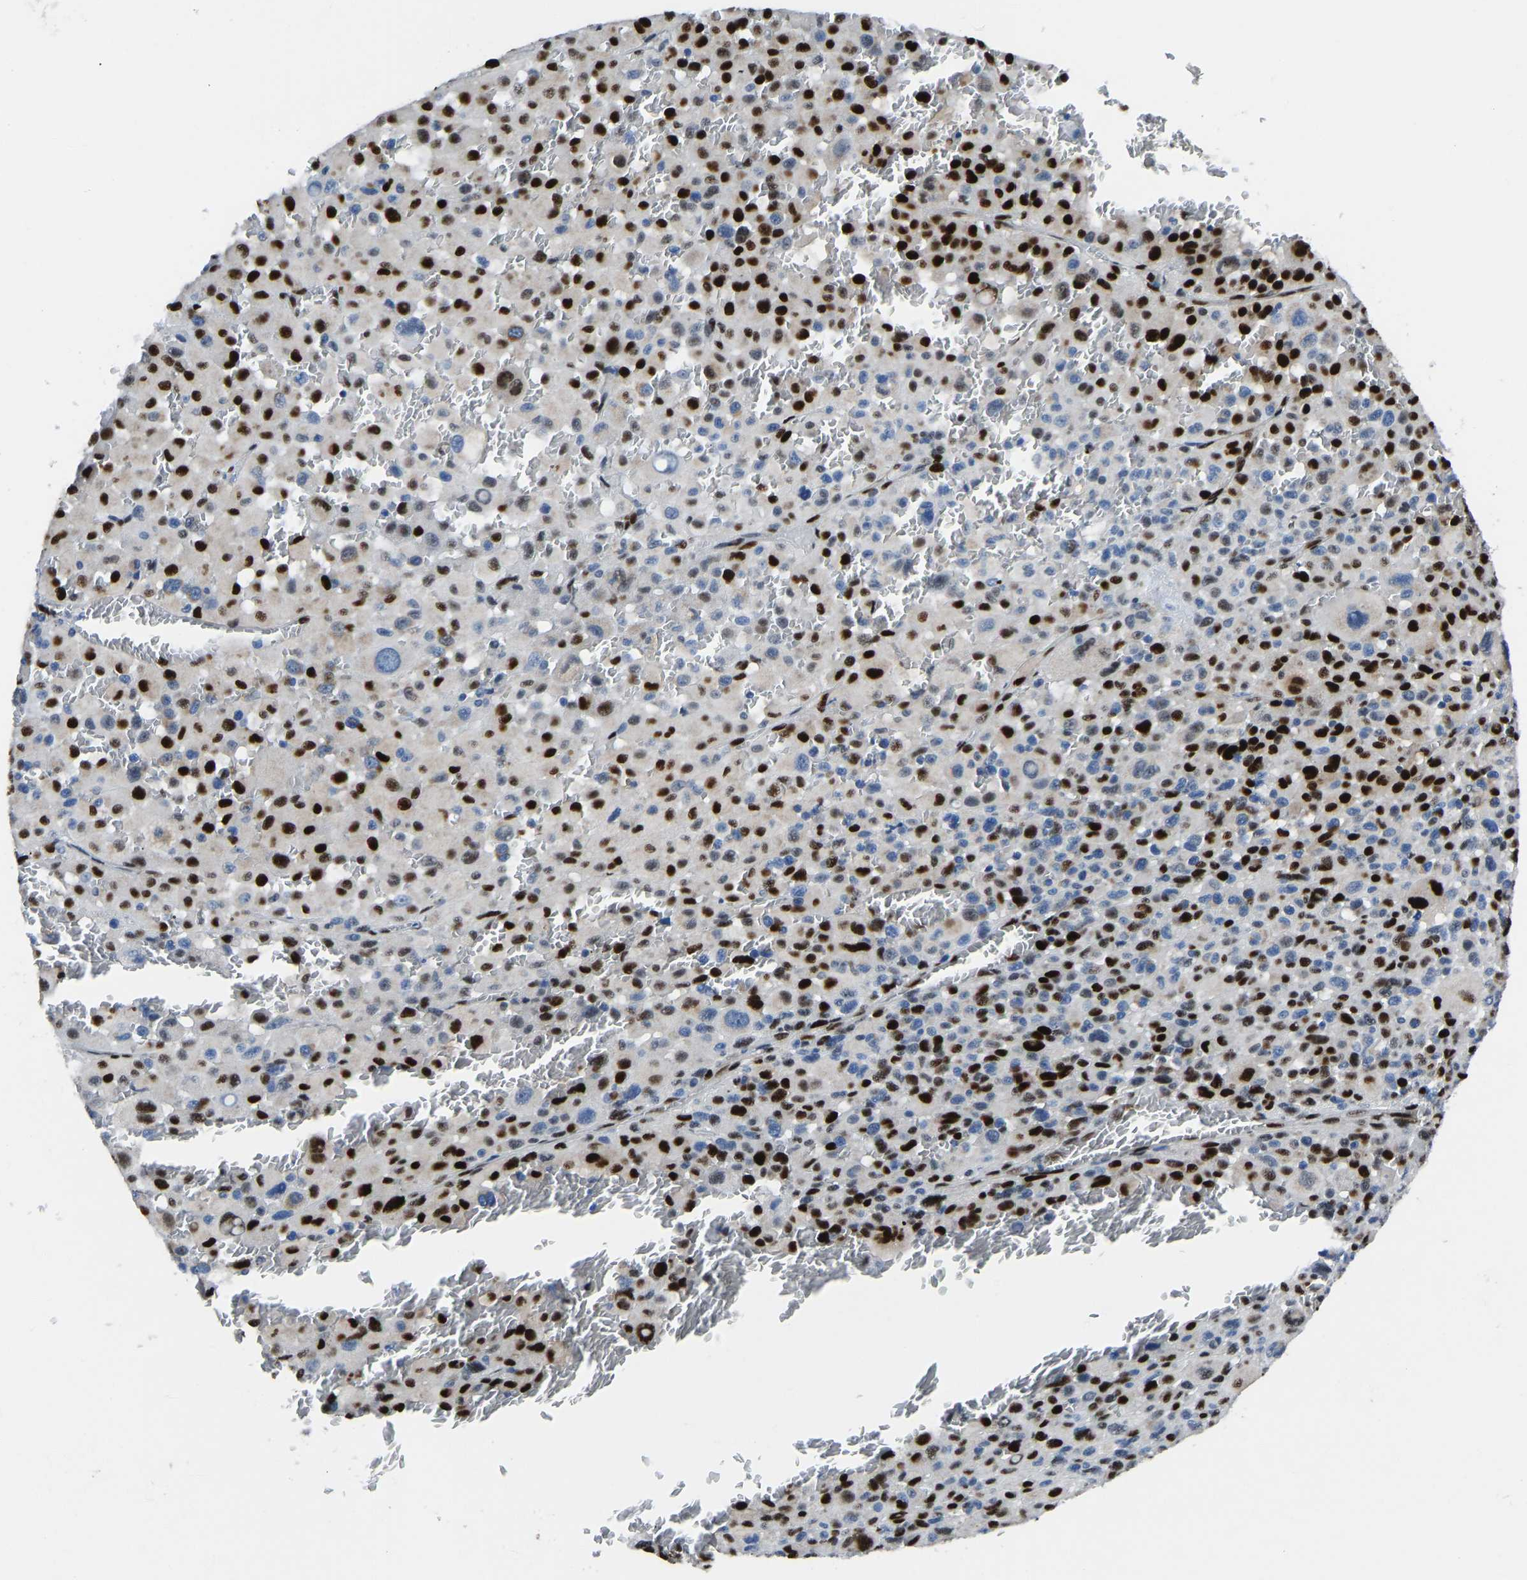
{"staining": {"intensity": "strong", "quantity": ">75%", "location": "nuclear"}, "tissue": "melanoma", "cell_type": "Tumor cells", "image_type": "cancer", "snomed": [{"axis": "morphology", "description": "Malignant melanoma, Metastatic site"}, {"axis": "topography", "description": "Skin"}], "caption": "Human melanoma stained with a brown dye reveals strong nuclear positive expression in approximately >75% of tumor cells.", "gene": "EGR1", "patient": {"sex": "female", "age": 74}}